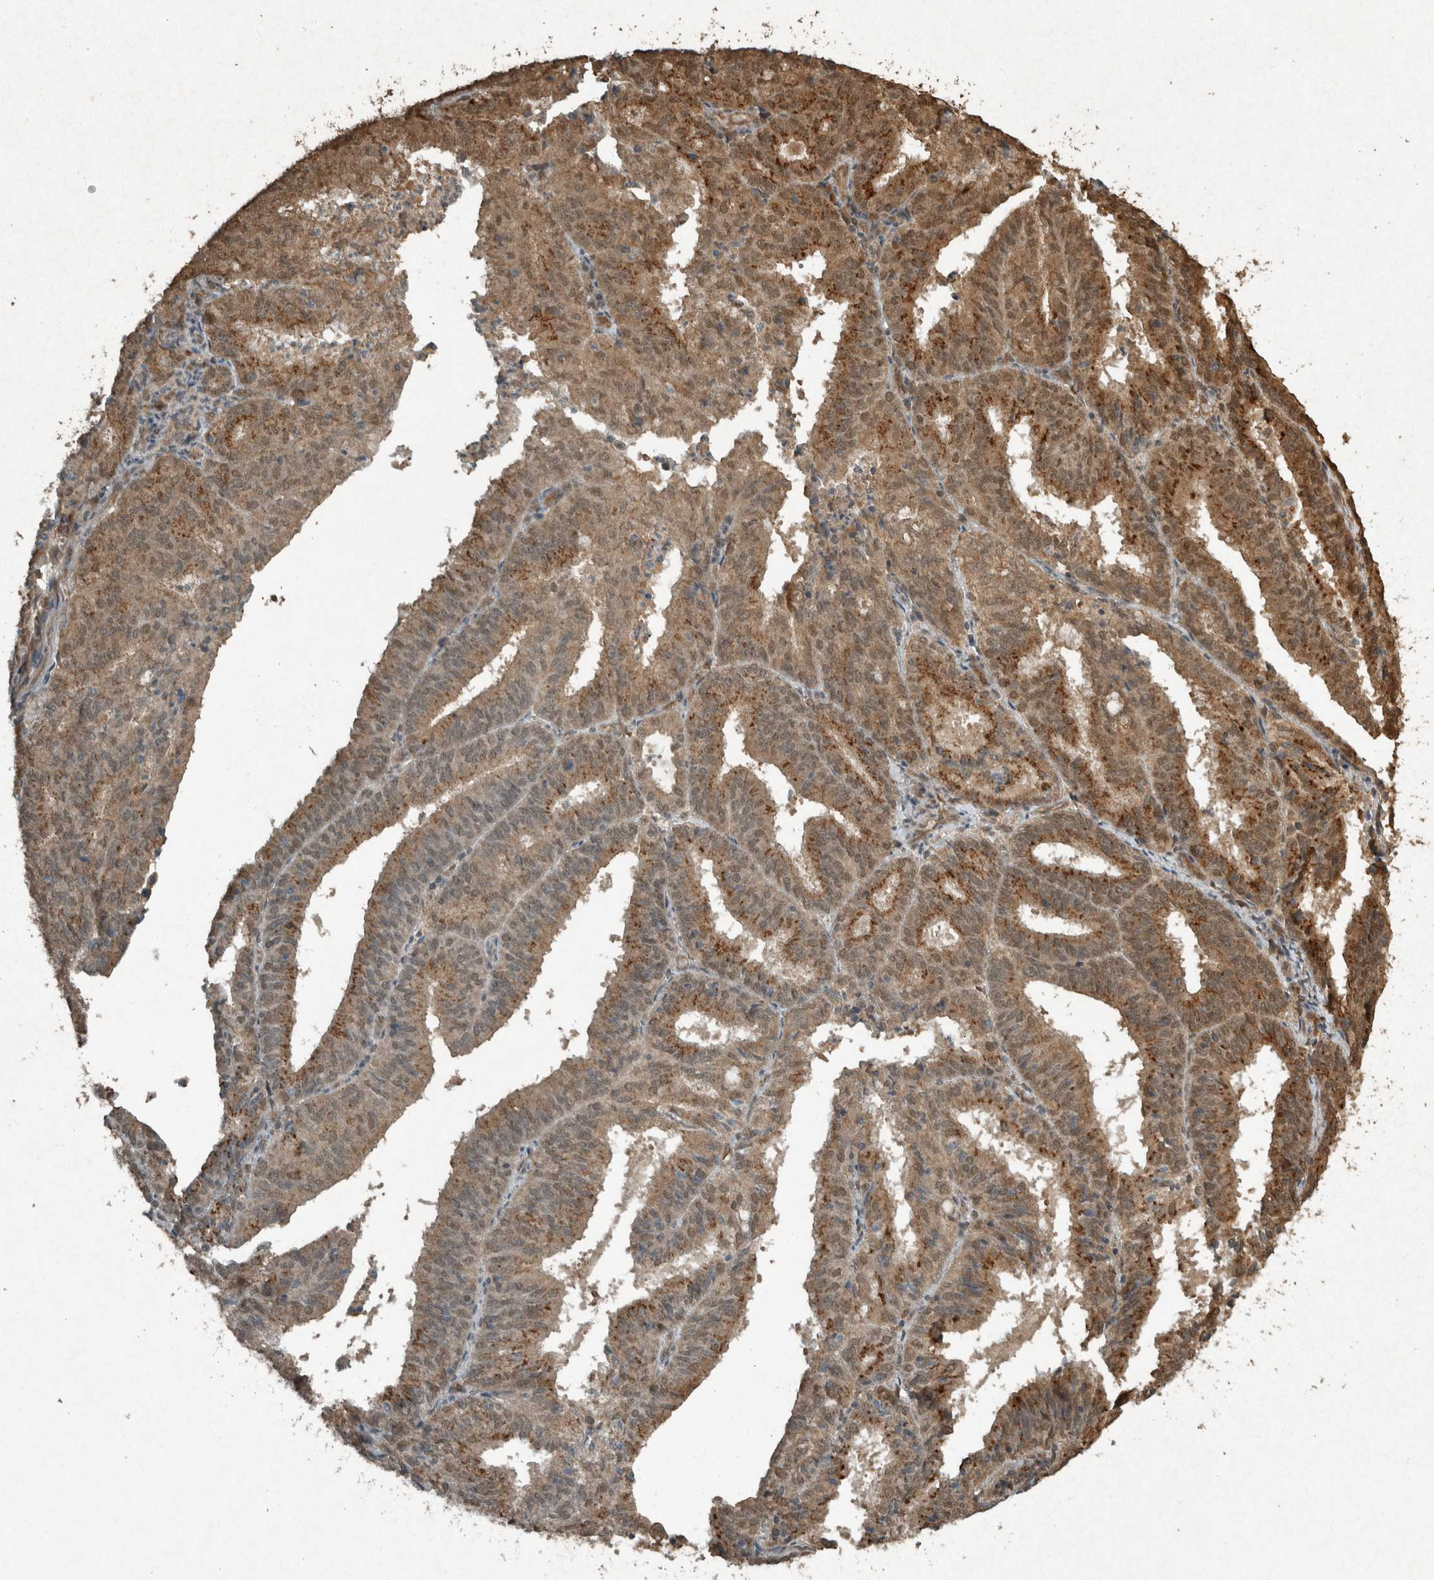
{"staining": {"intensity": "moderate", "quantity": ">75%", "location": "cytoplasmic/membranous"}, "tissue": "endometrial cancer", "cell_type": "Tumor cells", "image_type": "cancer", "snomed": [{"axis": "morphology", "description": "Adenocarcinoma, NOS"}, {"axis": "topography", "description": "Uterus"}], "caption": "Adenocarcinoma (endometrial) was stained to show a protein in brown. There is medium levels of moderate cytoplasmic/membranous staining in about >75% of tumor cells.", "gene": "ARHGEF12", "patient": {"sex": "female", "age": 60}}